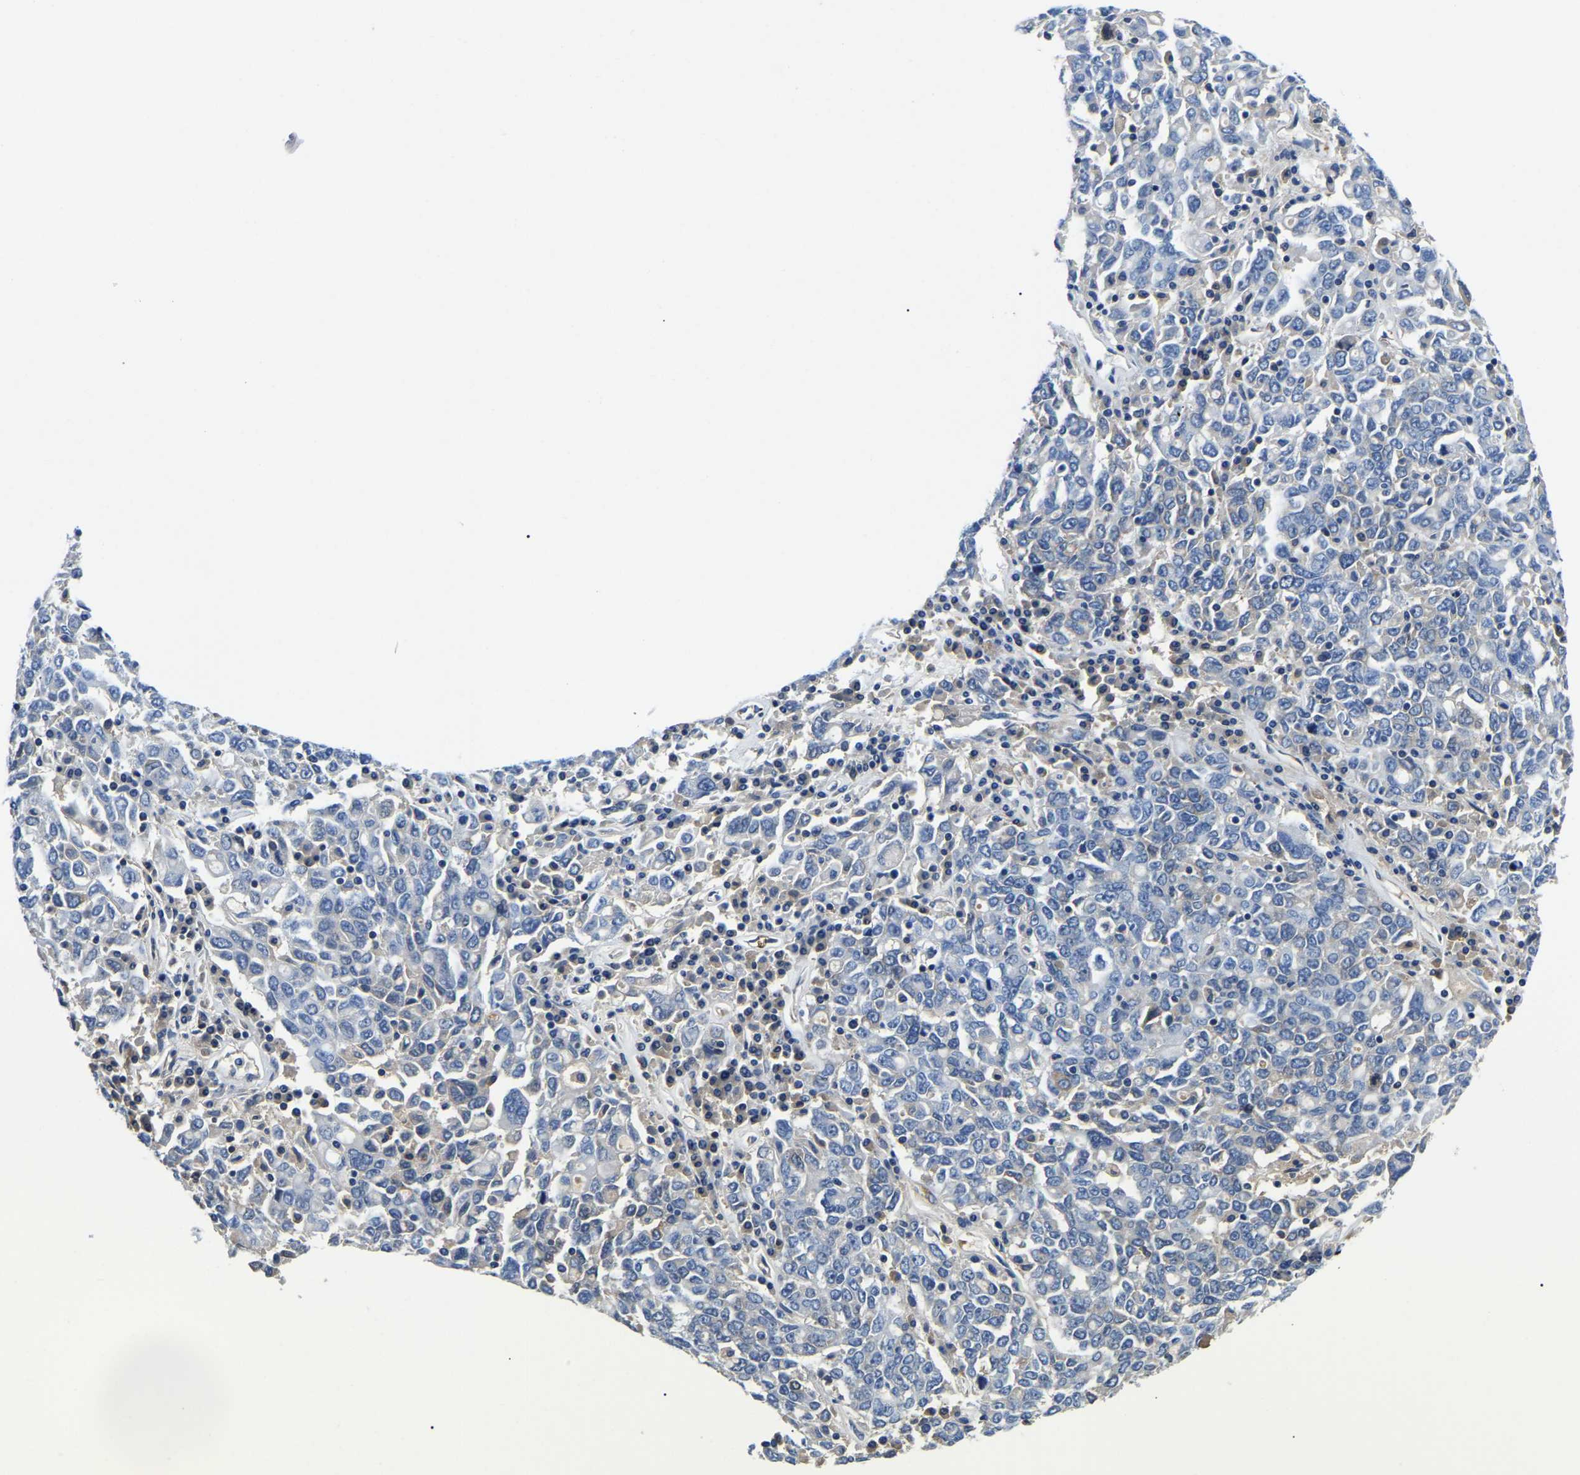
{"staining": {"intensity": "negative", "quantity": "none", "location": "none"}, "tissue": "ovarian cancer", "cell_type": "Tumor cells", "image_type": "cancer", "snomed": [{"axis": "morphology", "description": "Carcinoma, endometroid"}, {"axis": "topography", "description": "Ovary"}], "caption": "The immunohistochemistry image has no significant expression in tumor cells of ovarian cancer tissue. (Brightfield microscopy of DAB IHC at high magnification).", "gene": "DUSP8", "patient": {"sex": "female", "age": 62}}